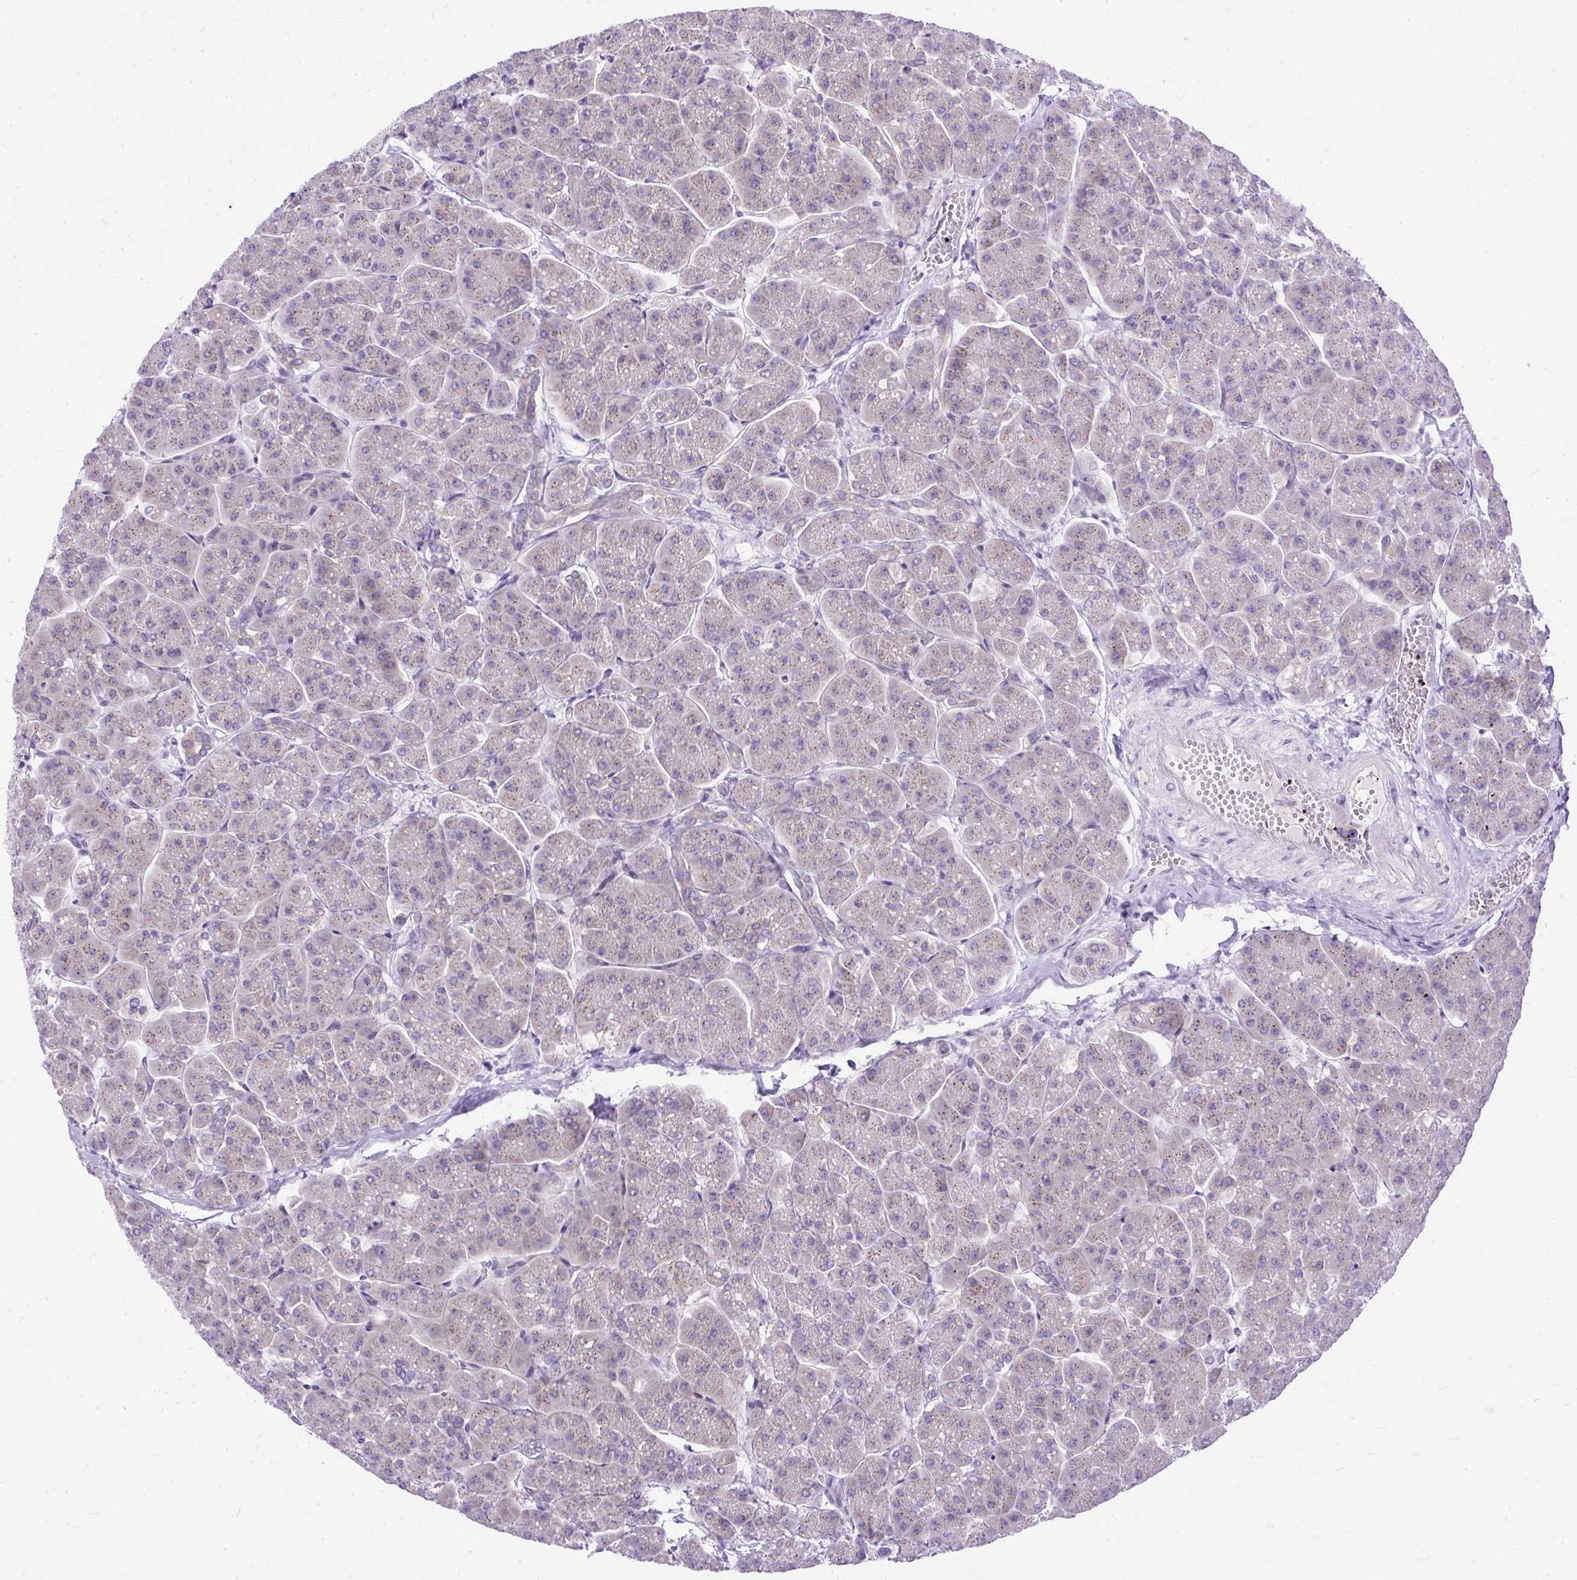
{"staining": {"intensity": "weak", "quantity": "25%-75%", "location": "cytoplasmic/membranous"}, "tissue": "pancreas", "cell_type": "Exocrine glandular cells", "image_type": "normal", "snomed": [{"axis": "morphology", "description": "Normal tissue, NOS"}, {"axis": "topography", "description": "Pancreas"}, {"axis": "topography", "description": "Peripheral nerve tissue"}], "caption": "Immunohistochemical staining of unremarkable human pancreas exhibits low levels of weak cytoplasmic/membranous positivity in approximately 25%-75% of exocrine glandular cells.", "gene": "AMFR", "patient": {"sex": "male", "age": 54}}